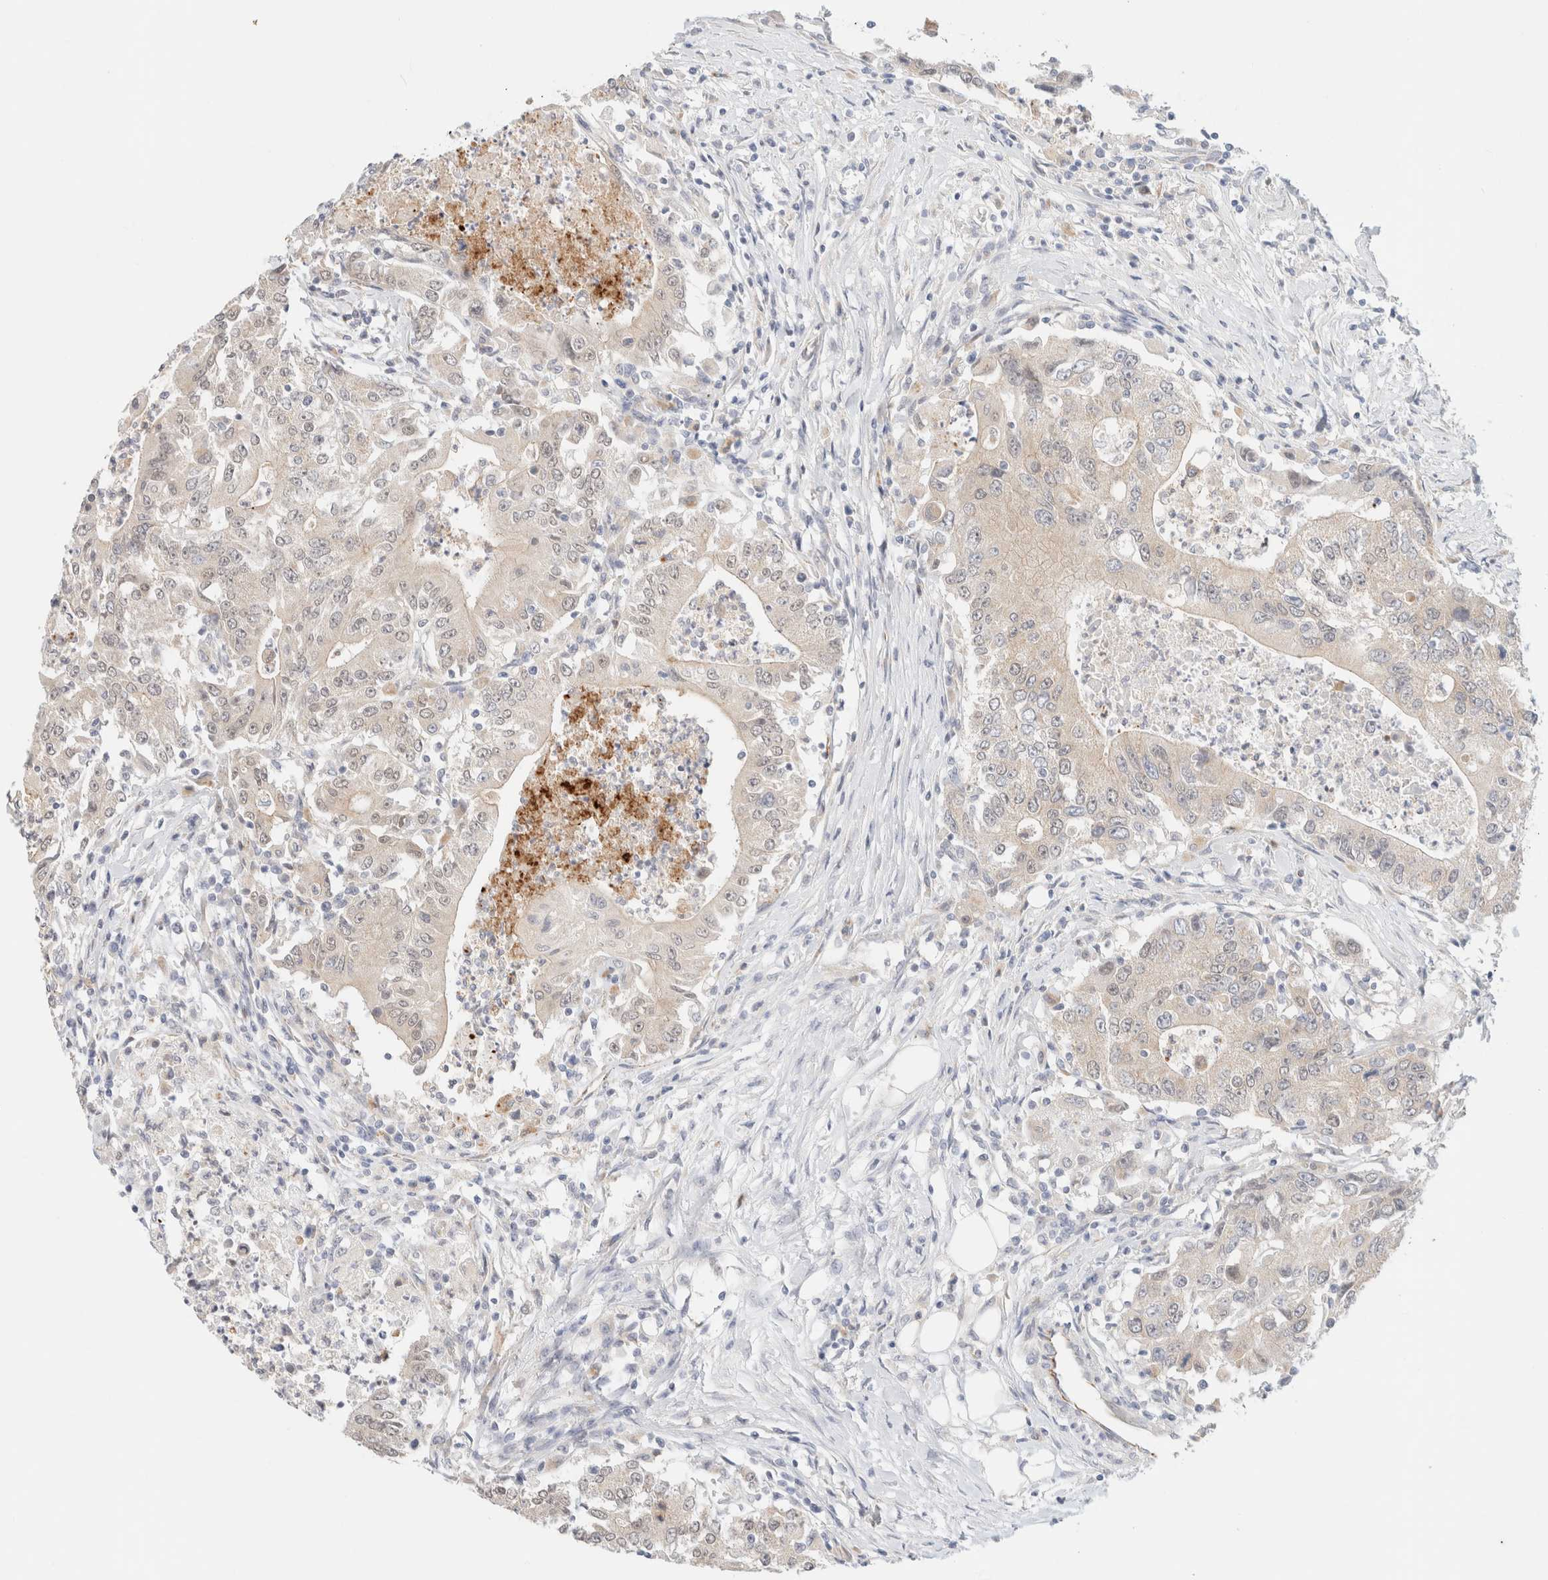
{"staining": {"intensity": "weak", "quantity": "<25%", "location": "cytoplasmic/membranous"}, "tissue": "colorectal cancer", "cell_type": "Tumor cells", "image_type": "cancer", "snomed": [{"axis": "morphology", "description": "Adenocarcinoma, NOS"}, {"axis": "topography", "description": "Colon"}], "caption": "Colorectal cancer (adenocarcinoma) was stained to show a protein in brown. There is no significant positivity in tumor cells. Brightfield microscopy of immunohistochemistry (IHC) stained with DAB (3,3'-diaminobenzidine) (brown) and hematoxylin (blue), captured at high magnification.", "gene": "UNC13B", "patient": {"sex": "female", "age": 77}}